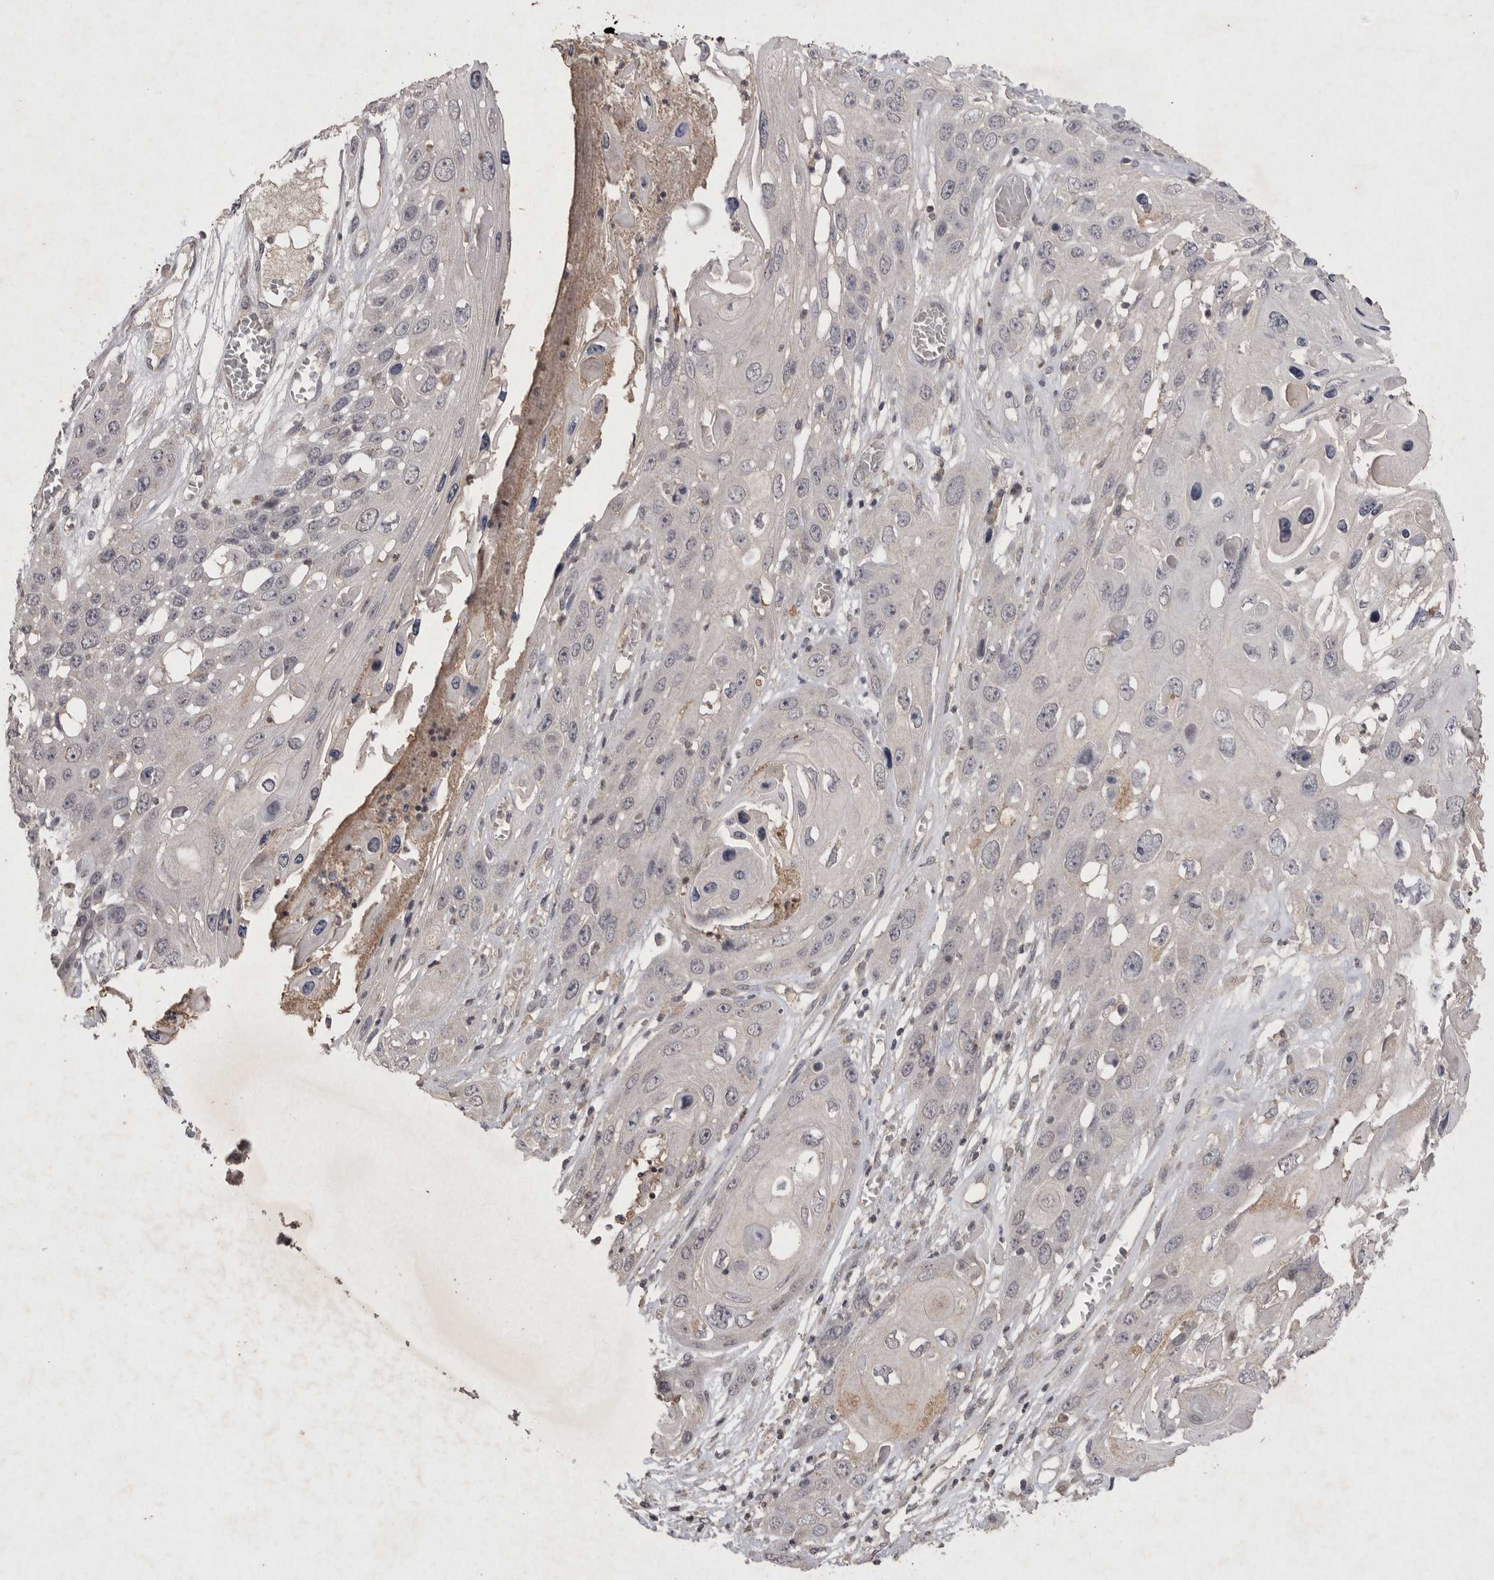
{"staining": {"intensity": "negative", "quantity": "none", "location": "none"}, "tissue": "skin cancer", "cell_type": "Tumor cells", "image_type": "cancer", "snomed": [{"axis": "morphology", "description": "Squamous cell carcinoma, NOS"}, {"axis": "topography", "description": "Skin"}], "caption": "This is a histopathology image of IHC staining of skin cancer, which shows no expression in tumor cells.", "gene": "APLNR", "patient": {"sex": "male", "age": 55}}